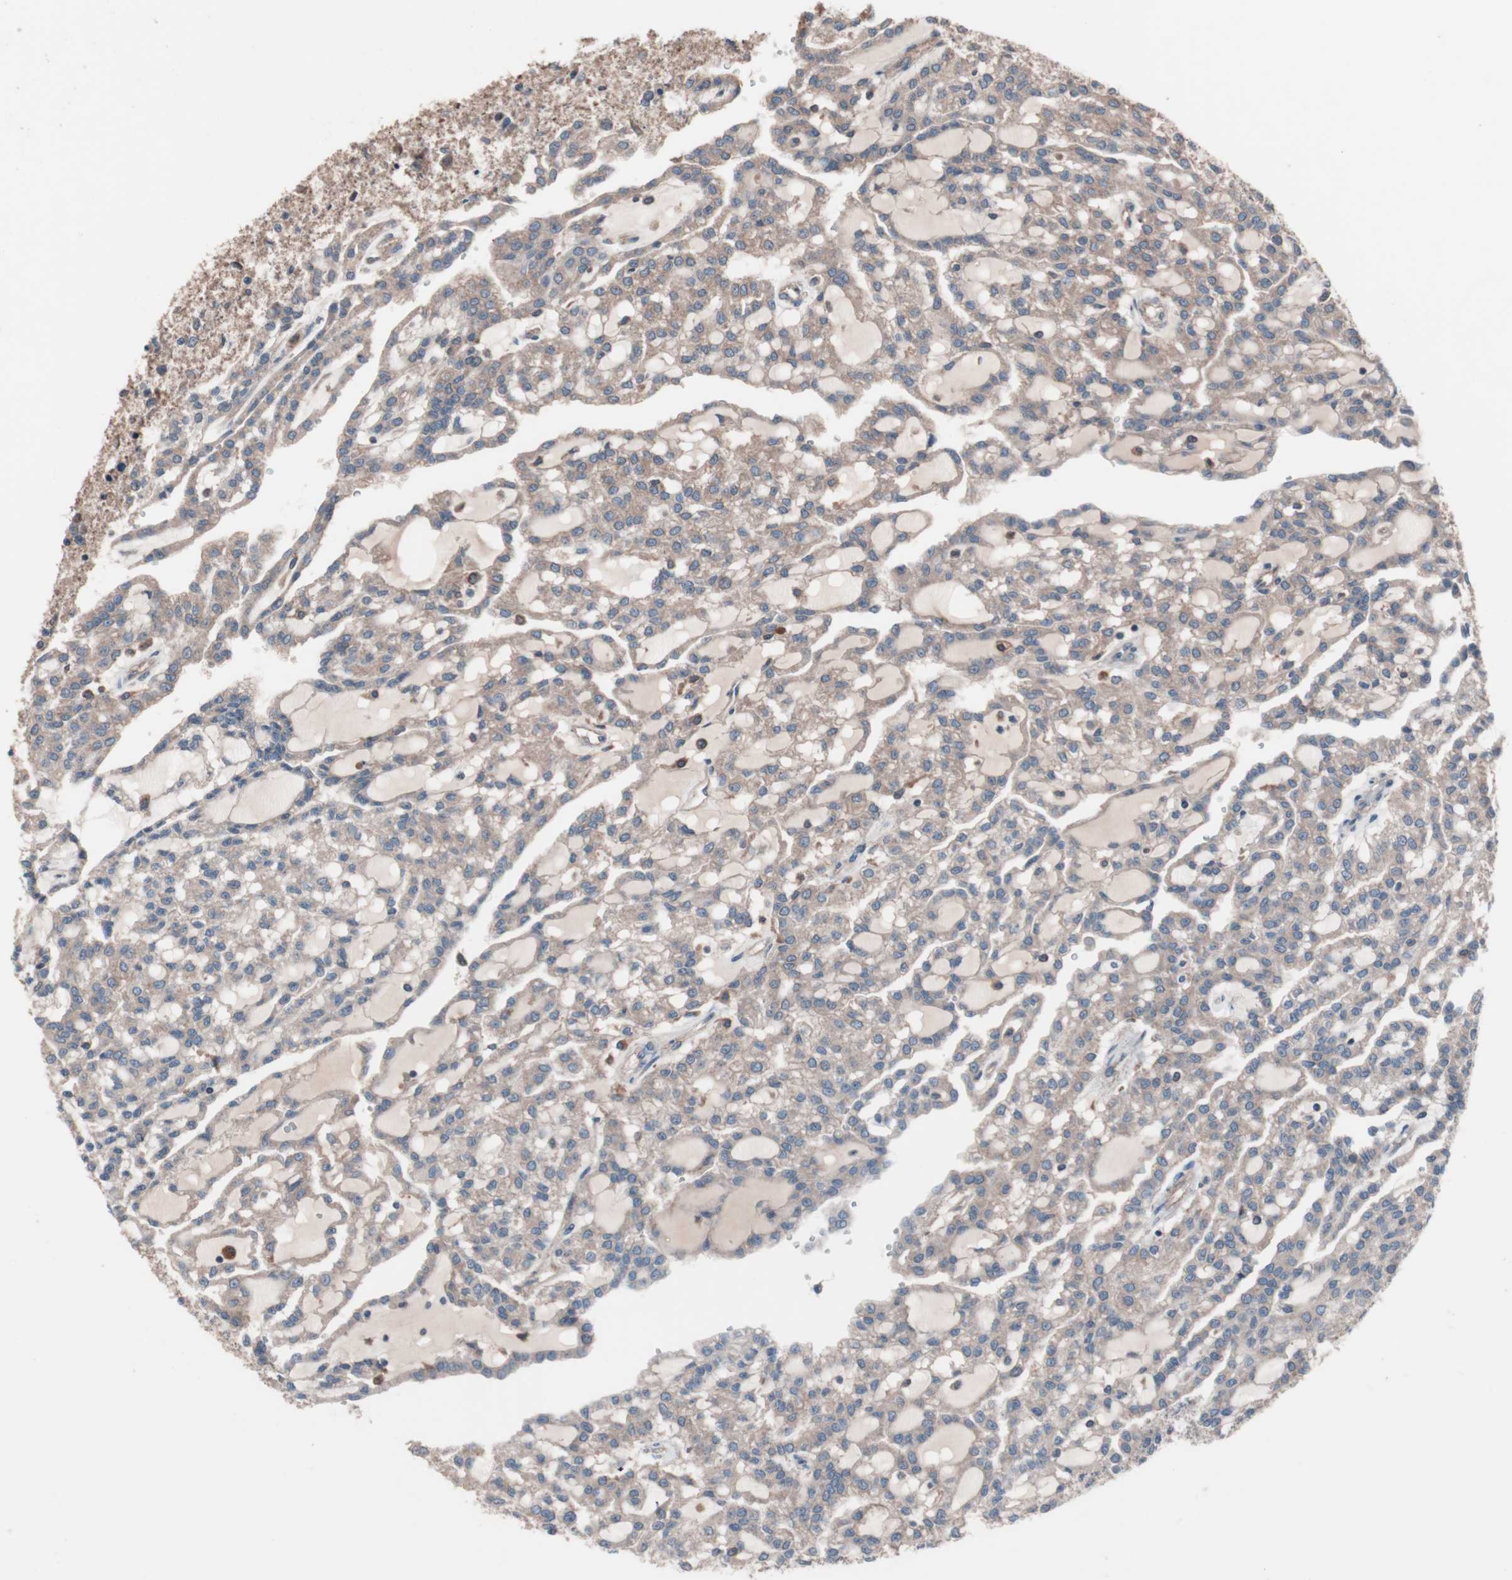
{"staining": {"intensity": "weak", "quantity": "25%-75%", "location": "cytoplasmic/membranous"}, "tissue": "renal cancer", "cell_type": "Tumor cells", "image_type": "cancer", "snomed": [{"axis": "morphology", "description": "Adenocarcinoma, NOS"}, {"axis": "topography", "description": "Kidney"}], "caption": "This histopathology image reveals renal cancer stained with IHC to label a protein in brown. The cytoplasmic/membranous of tumor cells show weak positivity for the protein. Nuclei are counter-stained blue.", "gene": "ATG7", "patient": {"sex": "male", "age": 63}}